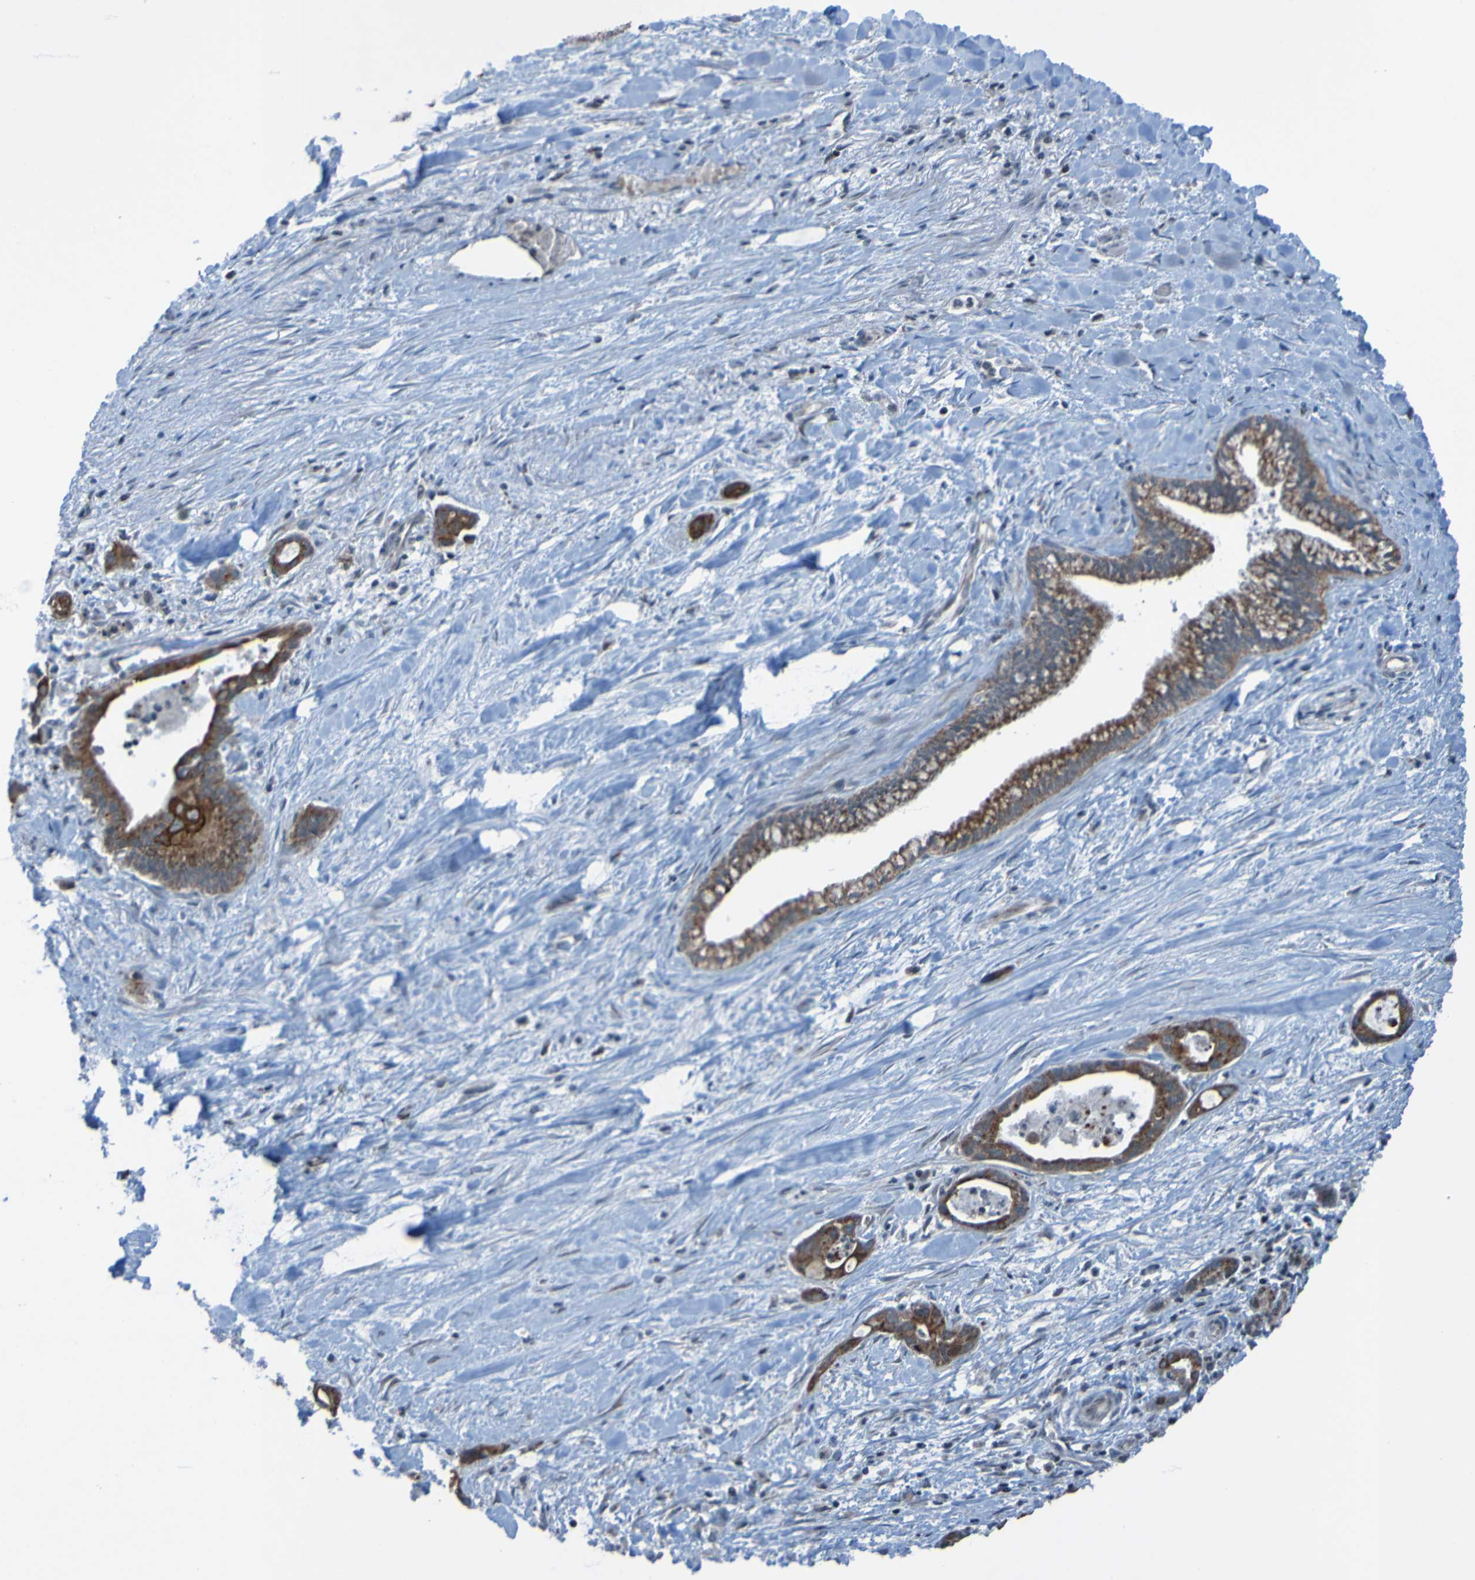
{"staining": {"intensity": "moderate", "quantity": ">75%", "location": "cytoplasmic/membranous"}, "tissue": "pancreatic cancer", "cell_type": "Tumor cells", "image_type": "cancer", "snomed": [{"axis": "morphology", "description": "Adenocarcinoma, NOS"}, {"axis": "topography", "description": "Pancreas"}], "caption": "This is a photomicrograph of IHC staining of pancreatic adenocarcinoma, which shows moderate staining in the cytoplasmic/membranous of tumor cells.", "gene": "UNG", "patient": {"sex": "male", "age": 70}}